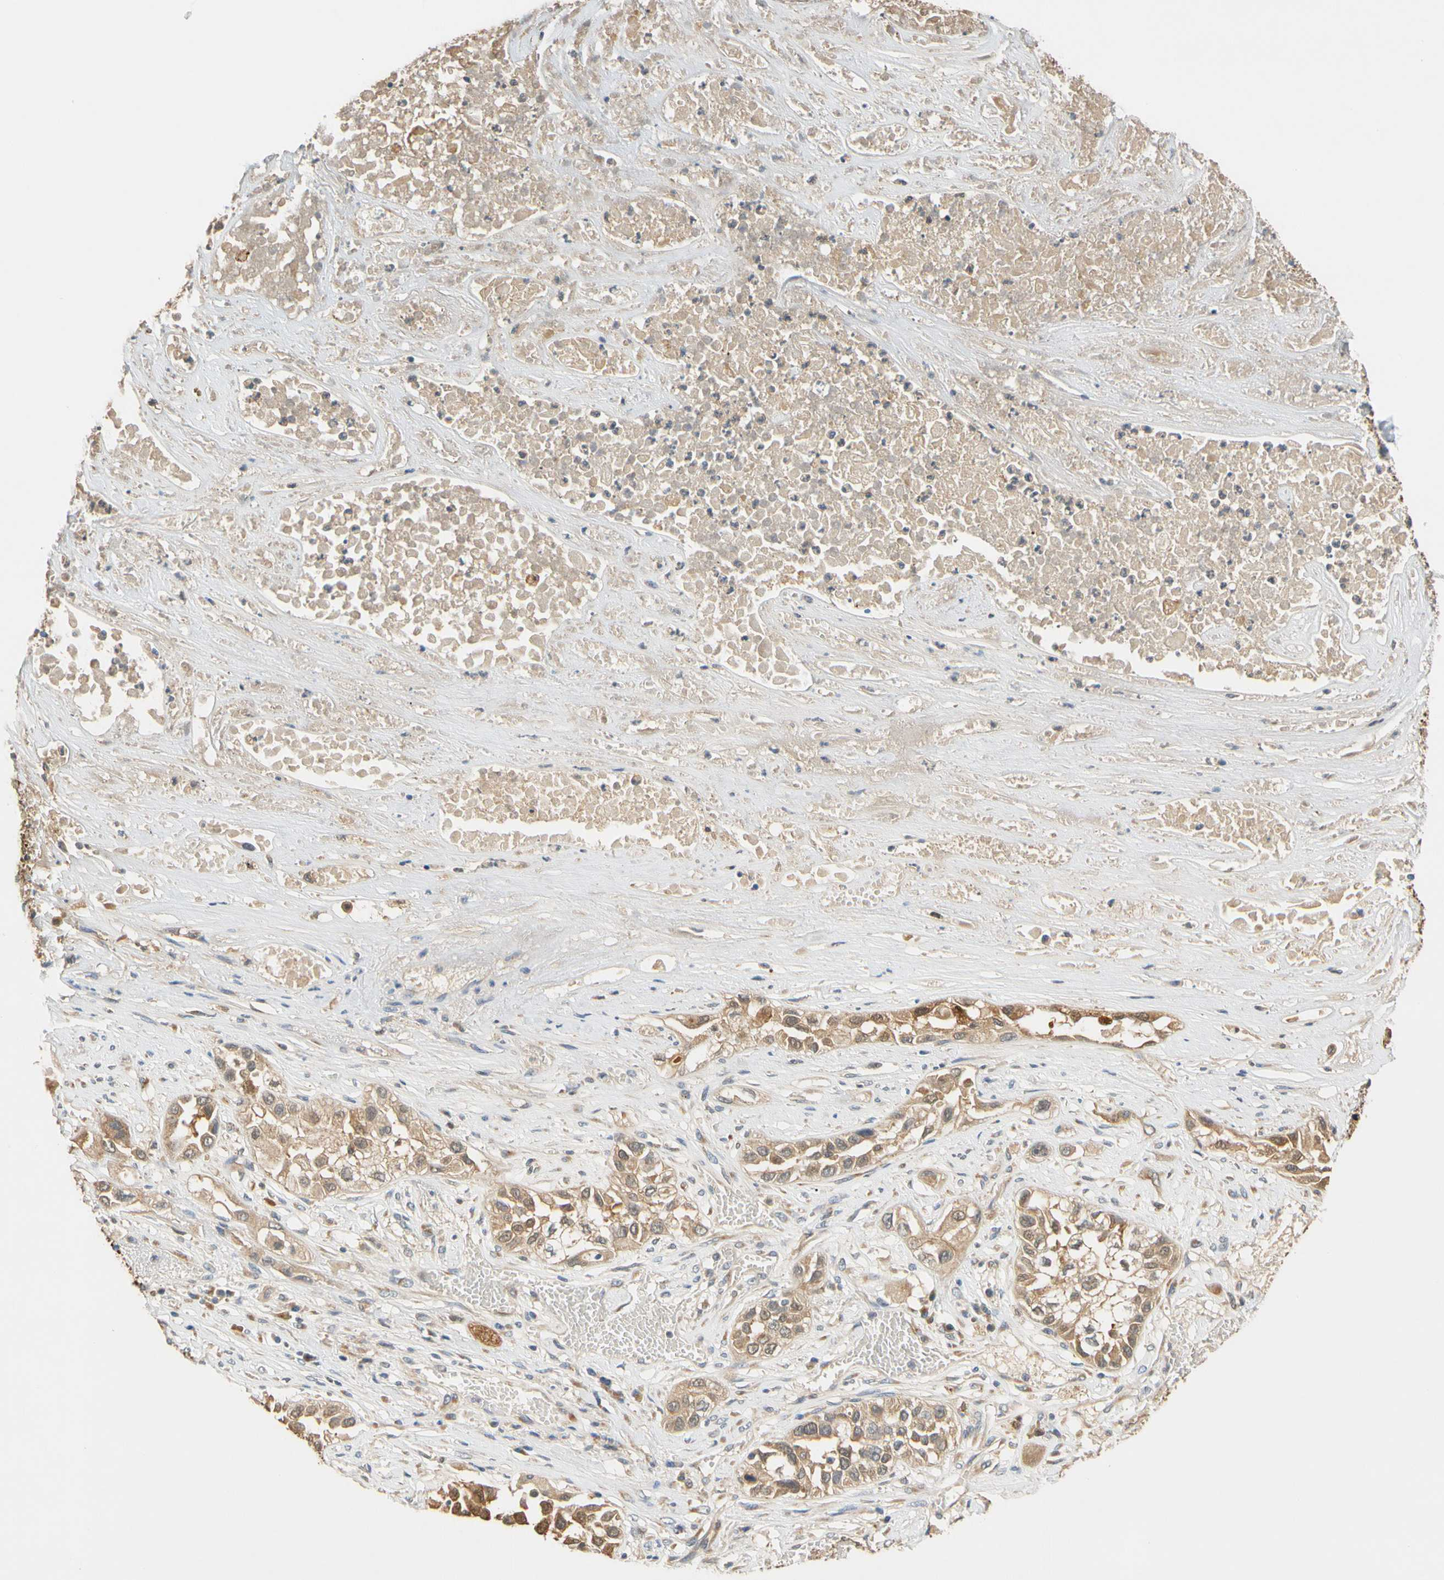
{"staining": {"intensity": "moderate", "quantity": ">75%", "location": "cytoplasmic/membranous"}, "tissue": "lung cancer", "cell_type": "Tumor cells", "image_type": "cancer", "snomed": [{"axis": "morphology", "description": "Squamous cell carcinoma, NOS"}, {"axis": "topography", "description": "Lung"}], "caption": "Human lung cancer stained with a brown dye exhibits moderate cytoplasmic/membranous positive staining in approximately >75% of tumor cells.", "gene": "GPSM2", "patient": {"sex": "male", "age": 71}}